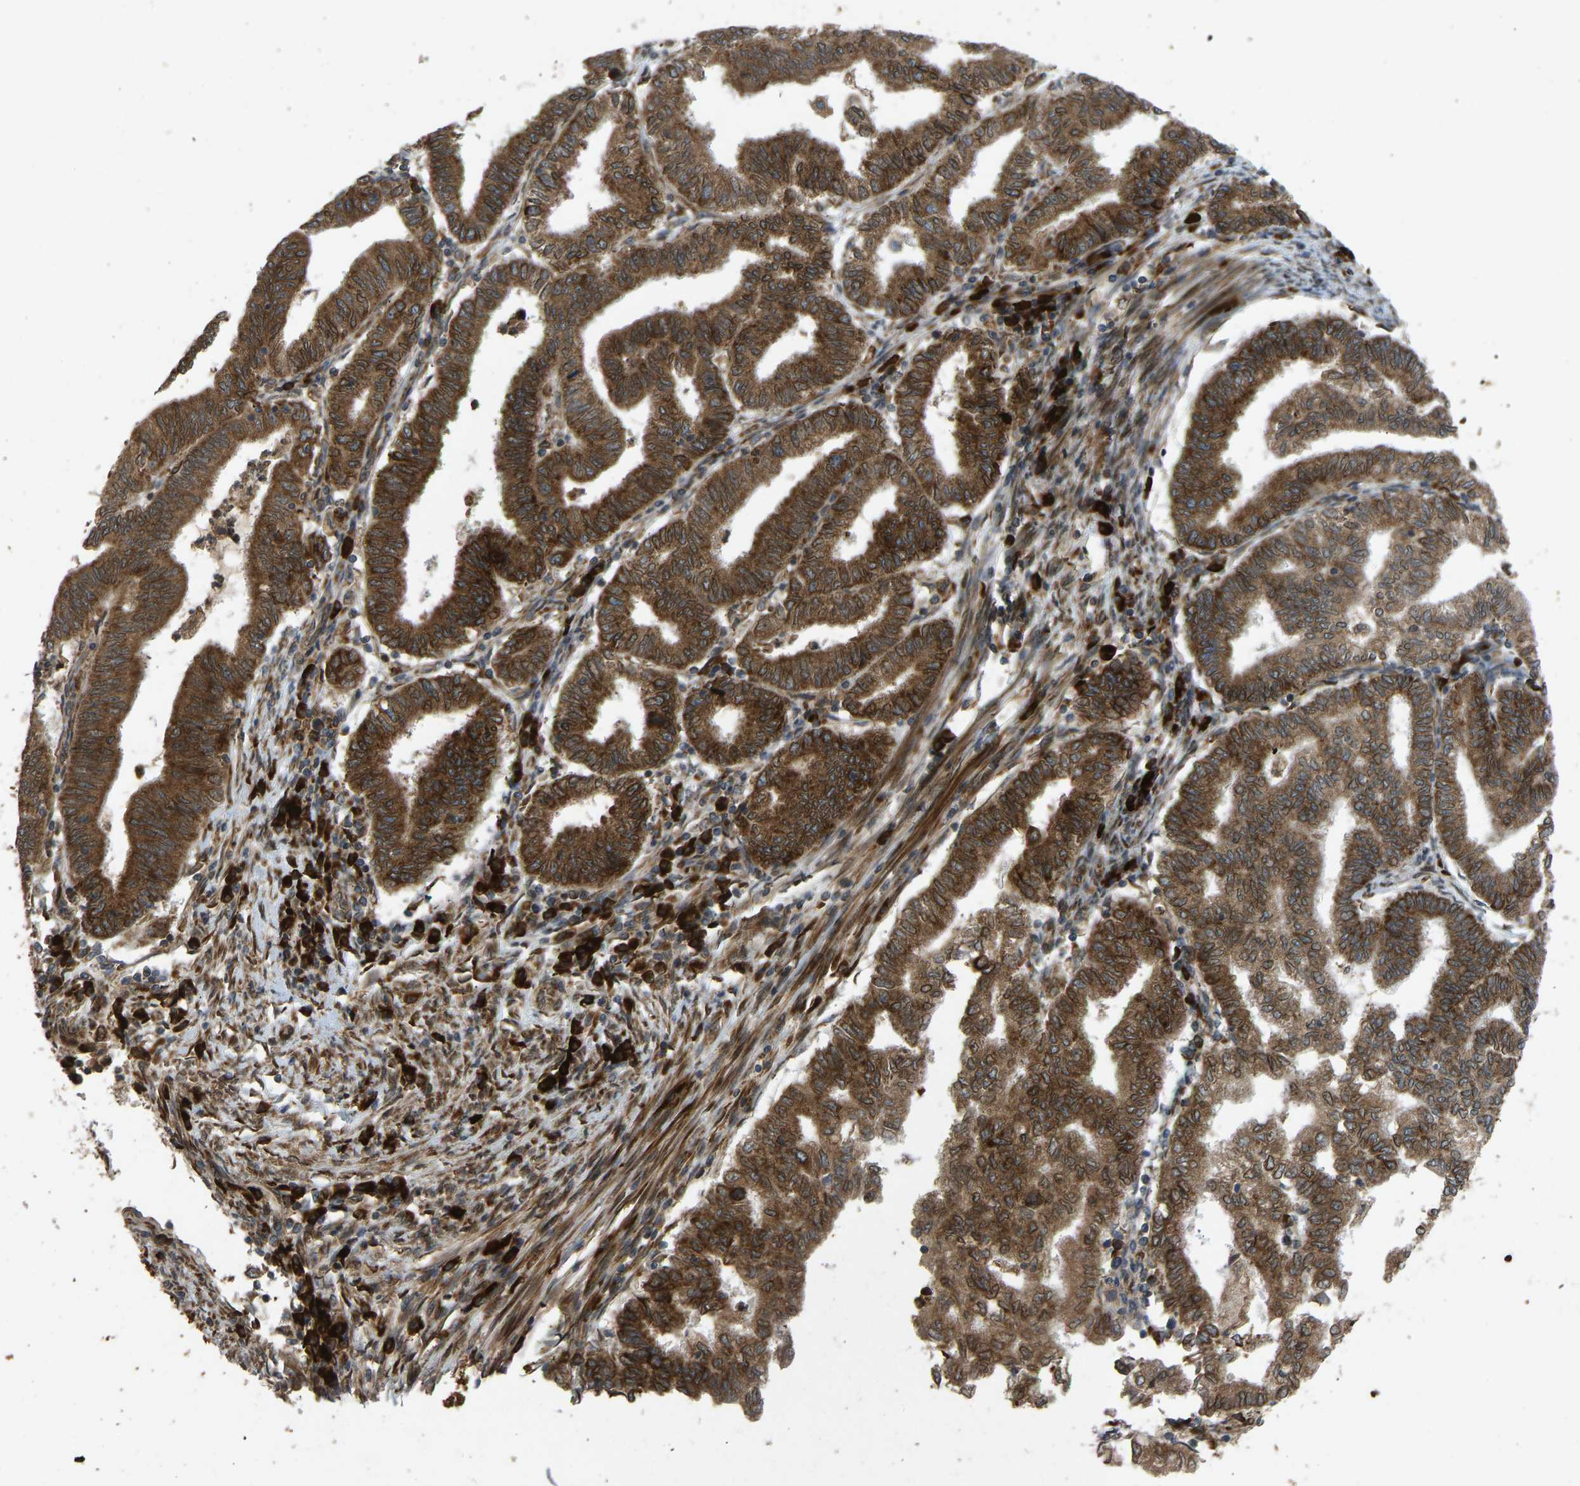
{"staining": {"intensity": "strong", "quantity": ">75%", "location": "cytoplasmic/membranous"}, "tissue": "endometrial cancer", "cell_type": "Tumor cells", "image_type": "cancer", "snomed": [{"axis": "morphology", "description": "Polyp, NOS"}, {"axis": "morphology", "description": "Adenocarcinoma, NOS"}, {"axis": "morphology", "description": "Adenoma, NOS"}, {"axis": "topography", "description": "Endometrium"}], "caption": "Tumor cells demonstrate strong cytoplasmic/membranous positivity in approximately >75% of cells in endometrial polyp.", "gene": "RPN2", "patient": {"sex": "female", "age": 79}}